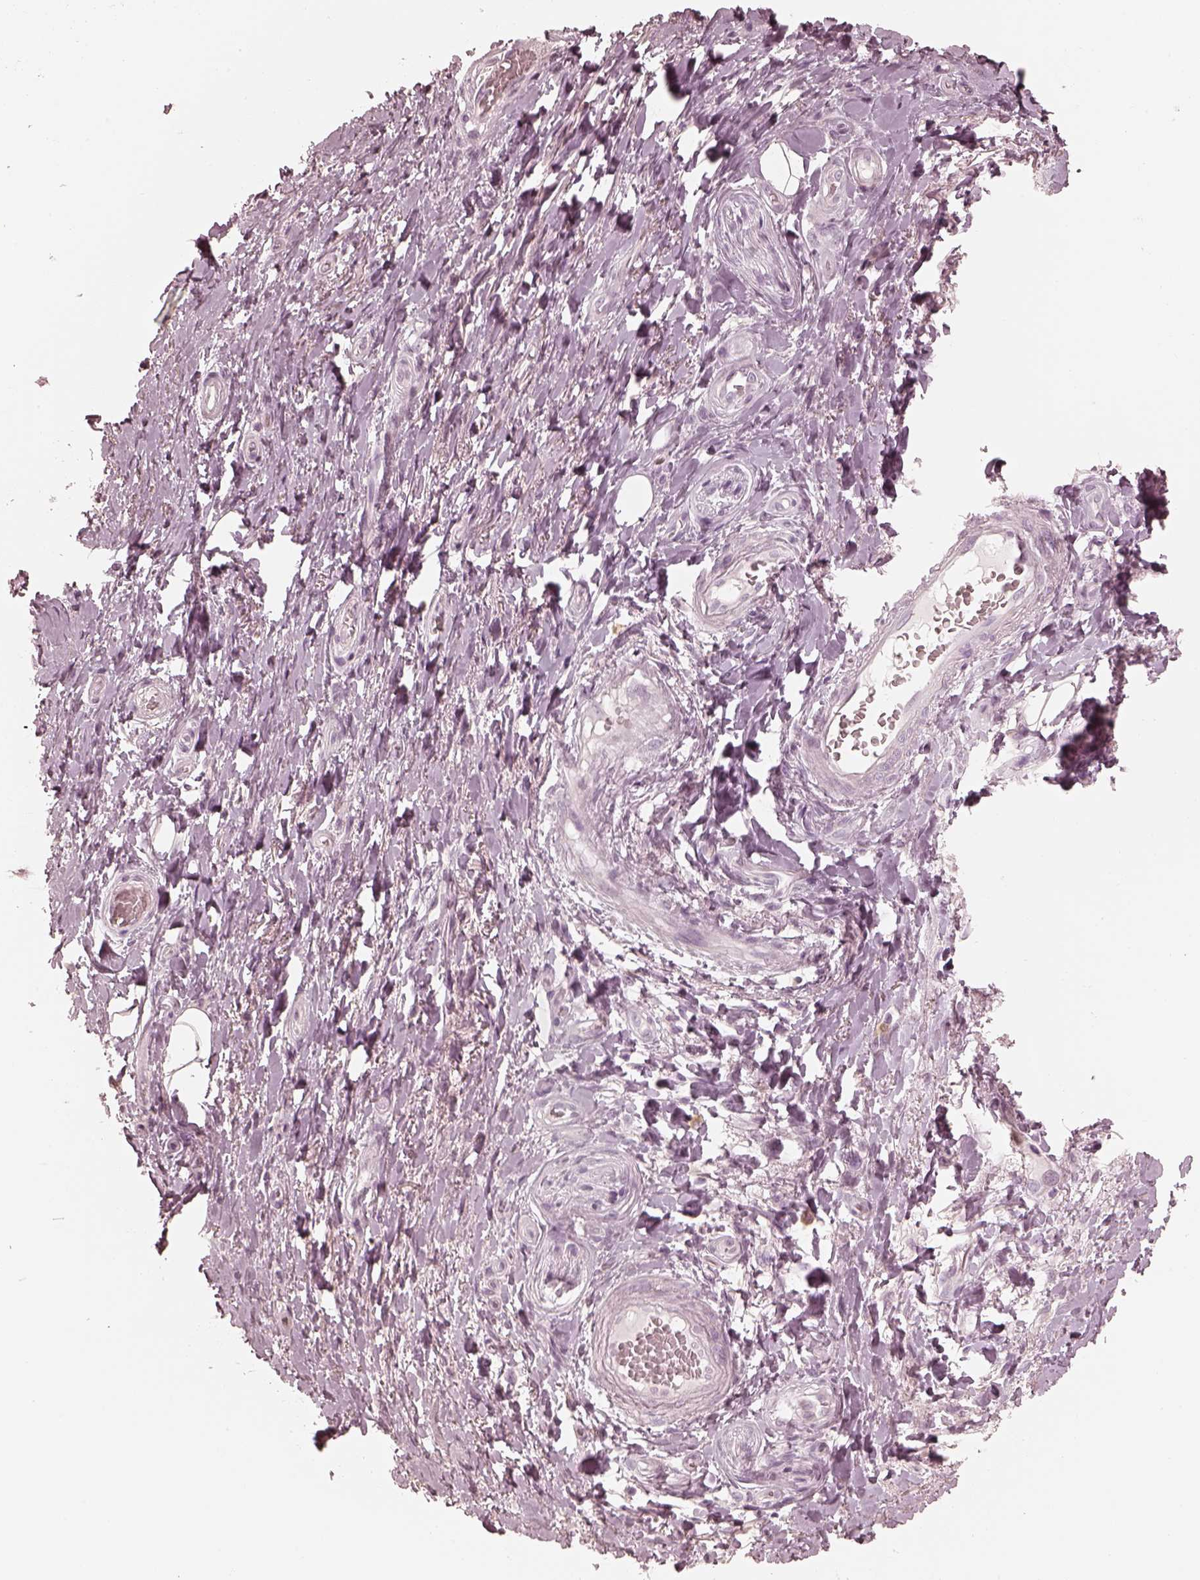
{"staining": {"intensity": "negative", "quantity": "none", "location": "none"}, "tissue": "adipose tissue", "cell_type": "Adipocytes", "image_type": "normal", "snomed": [{"axis": "morphology", "description": "Normal tissue, NOS"}, {"axis": "topography", "description": "Anal"}, {"axis": "topography", "description": "Peripheral nerve tissue"}], "caption": "There is no significant staining in adipocytes of adipose tissue. (Stains: DAB immunohistochemistry with hematoxylin counter stain, Microscopy: brightfield microscopy at high magnification).", "gene": "CALR3", "patient": {"sex": "male", "age": 53}}